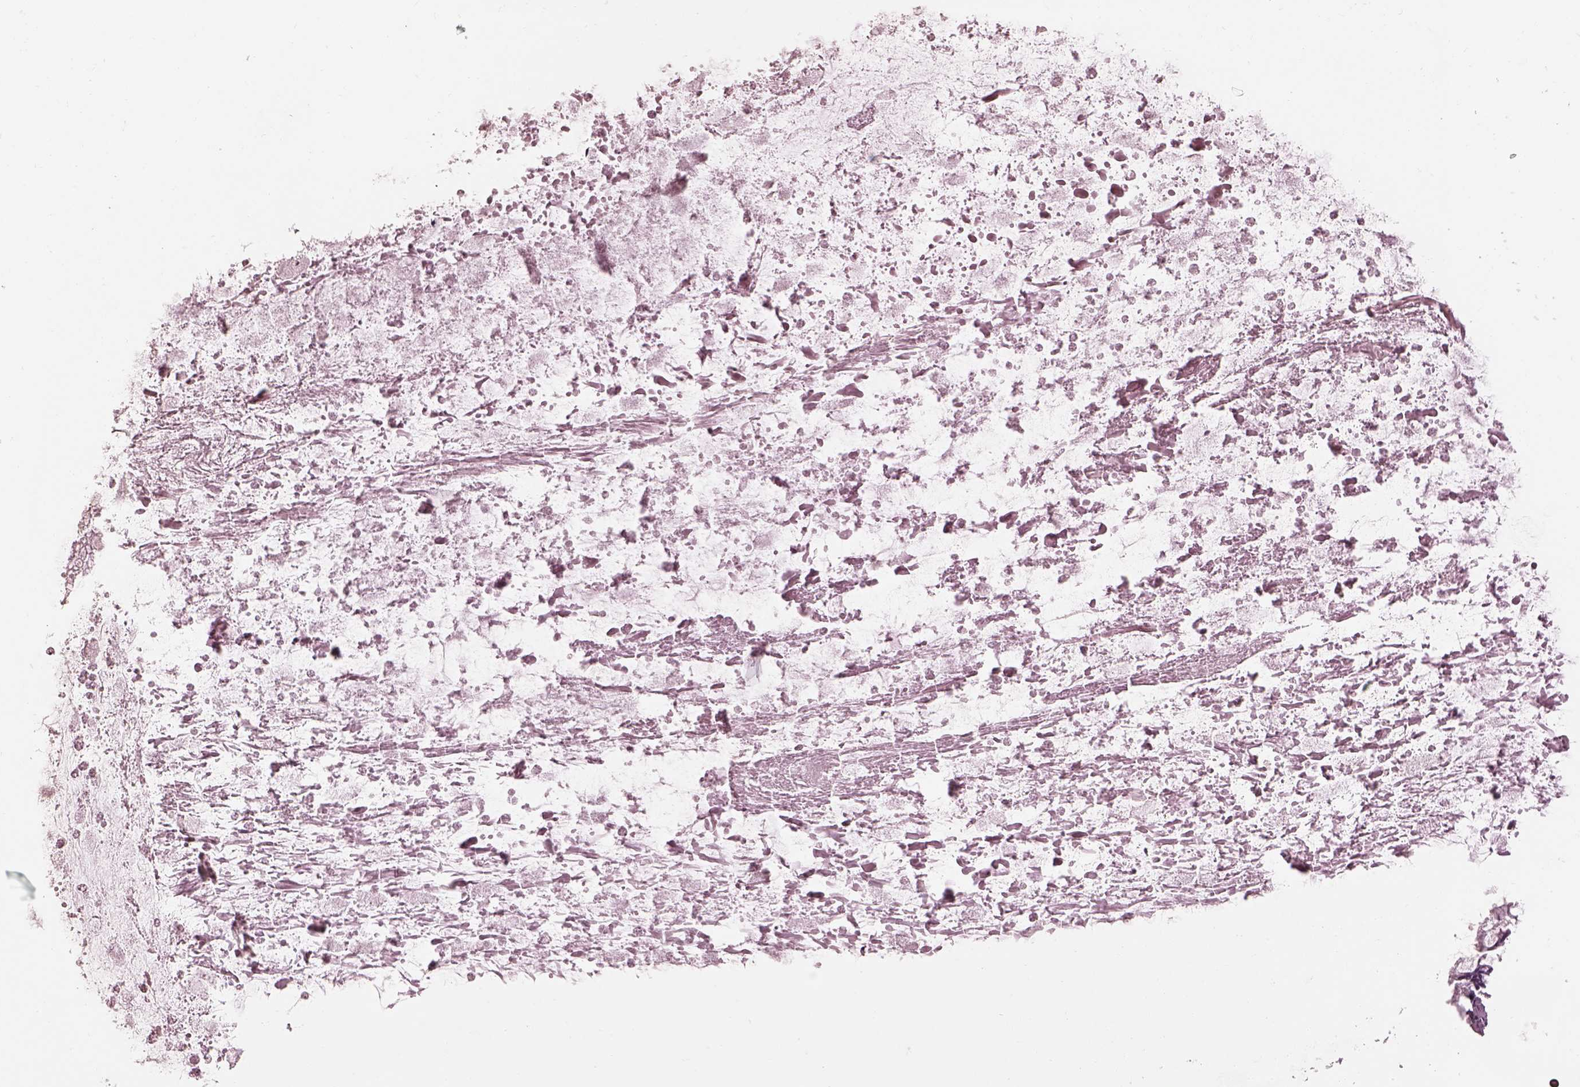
{"staining": {"intensity": "negative", "quantity": "none", "location": "none"}, "tissue": "ovarian cancer", "cell_type": "Tumor cells", "image_type": "cancer", "snomed": [{"axis": "morphology", "description": "Cystadenocarcinoma, mucinous, NOS"}, {"axis": "topography", "description": "Ovary"}], "caption": "Protein analysis of mucinous cystadenocarcinoma (ovarian) displays no significant staining in tumor cells. (DAB immunohistochemistry (IHC) with hematoxylin counter stain).", "gene": "KCNA2", "patient": {"sex": "female", "age": 67}}